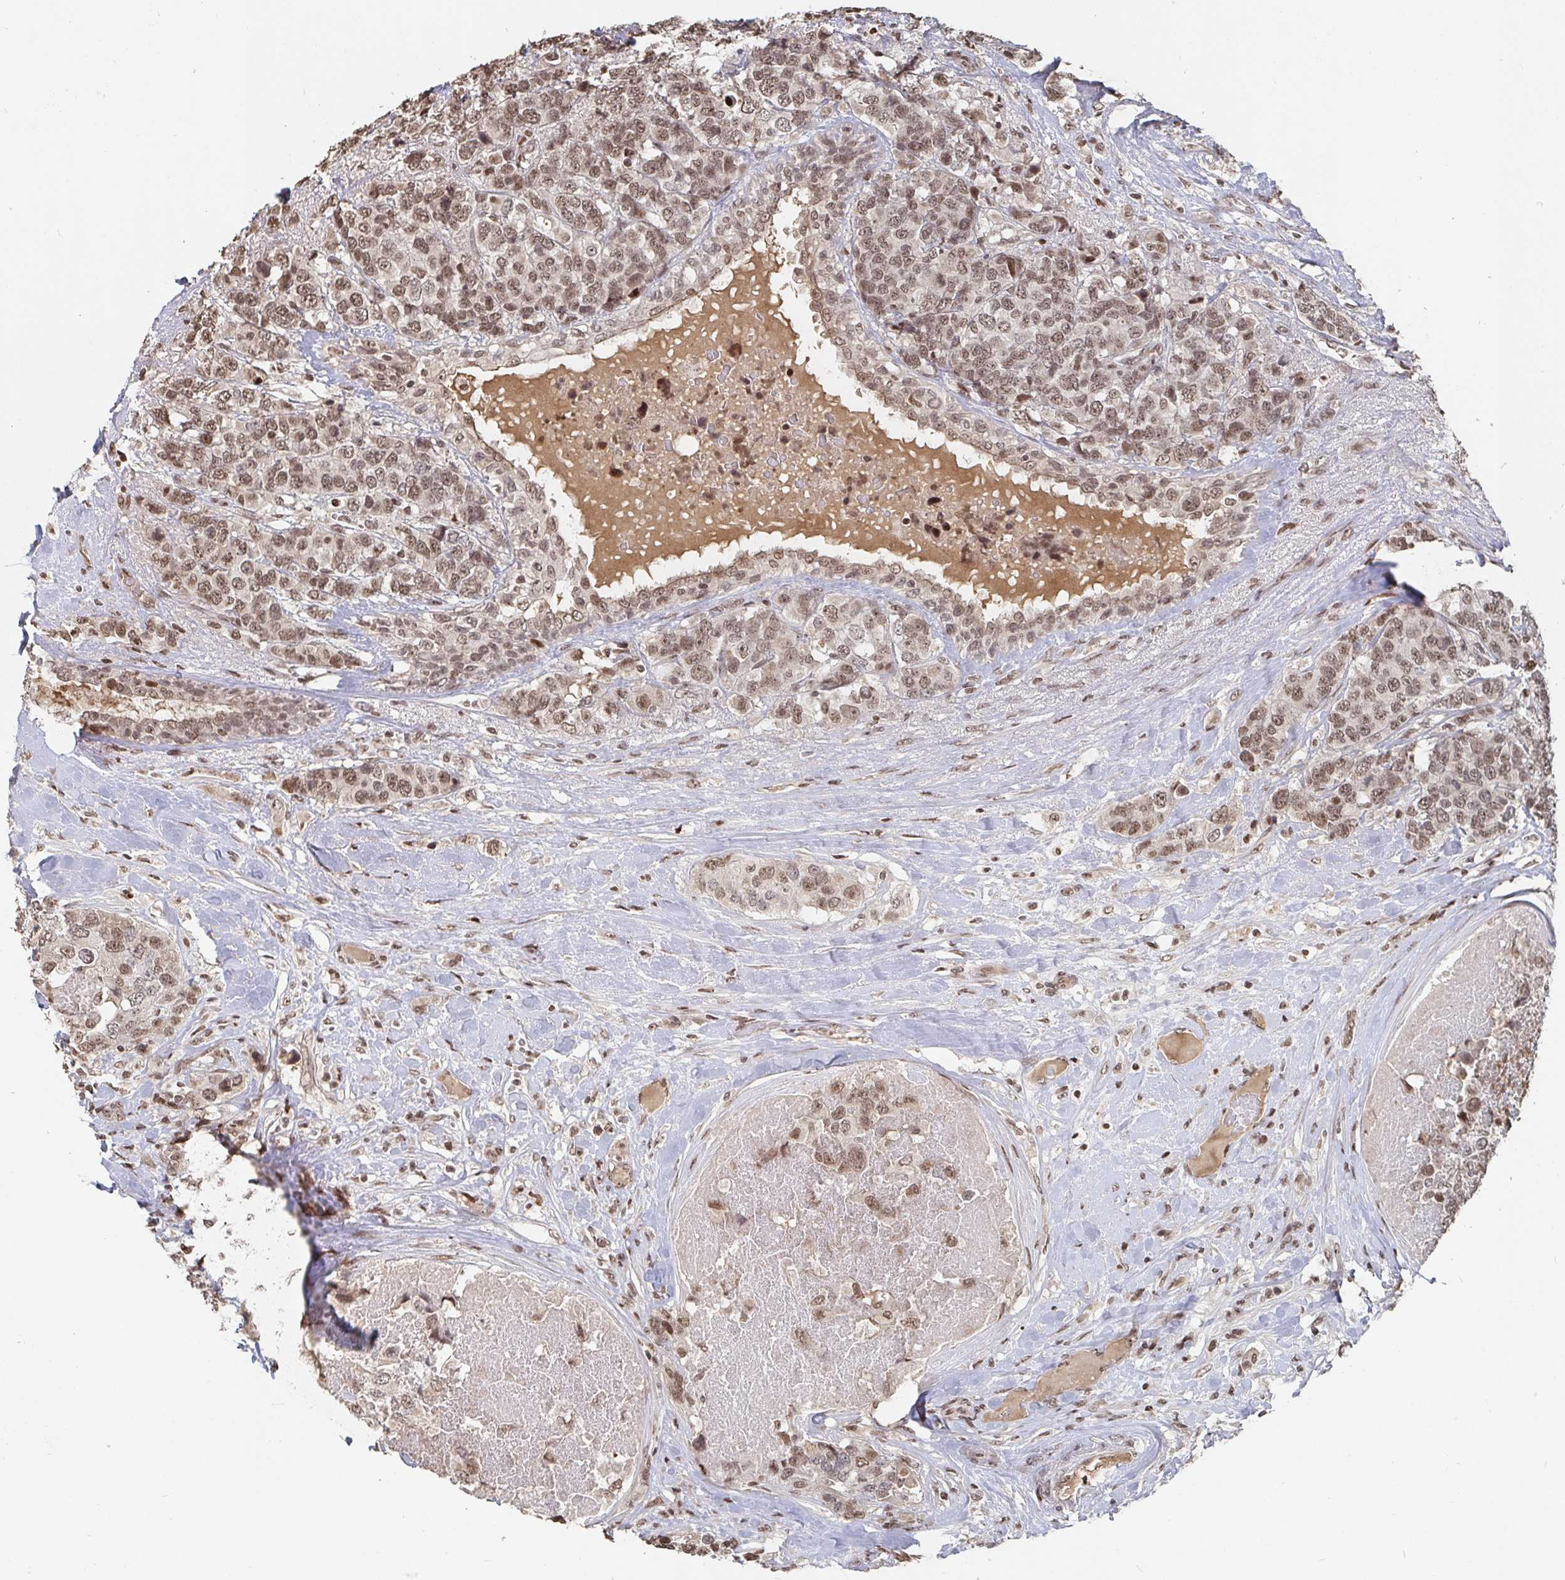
{"staining": {"intensity": "moderate", "quantity": ">75%", "location": "nuclear"}, "tissue": "breast cancer", "cell_type": "Tumor cells", "image_type": "cancer", "snomed": [{"axis": "morphology", "description": "Lobular carcinoma"}, {"axis": "topography", "description": "Breast"}], "caption": "A medium amount of moderate nuclear expression is present in approximately >75% of tumor cells in lobular carcinoma (breast) tissue.", "gene": "ZDHHC12", "patient": {"sex": "female", "age": 59}}